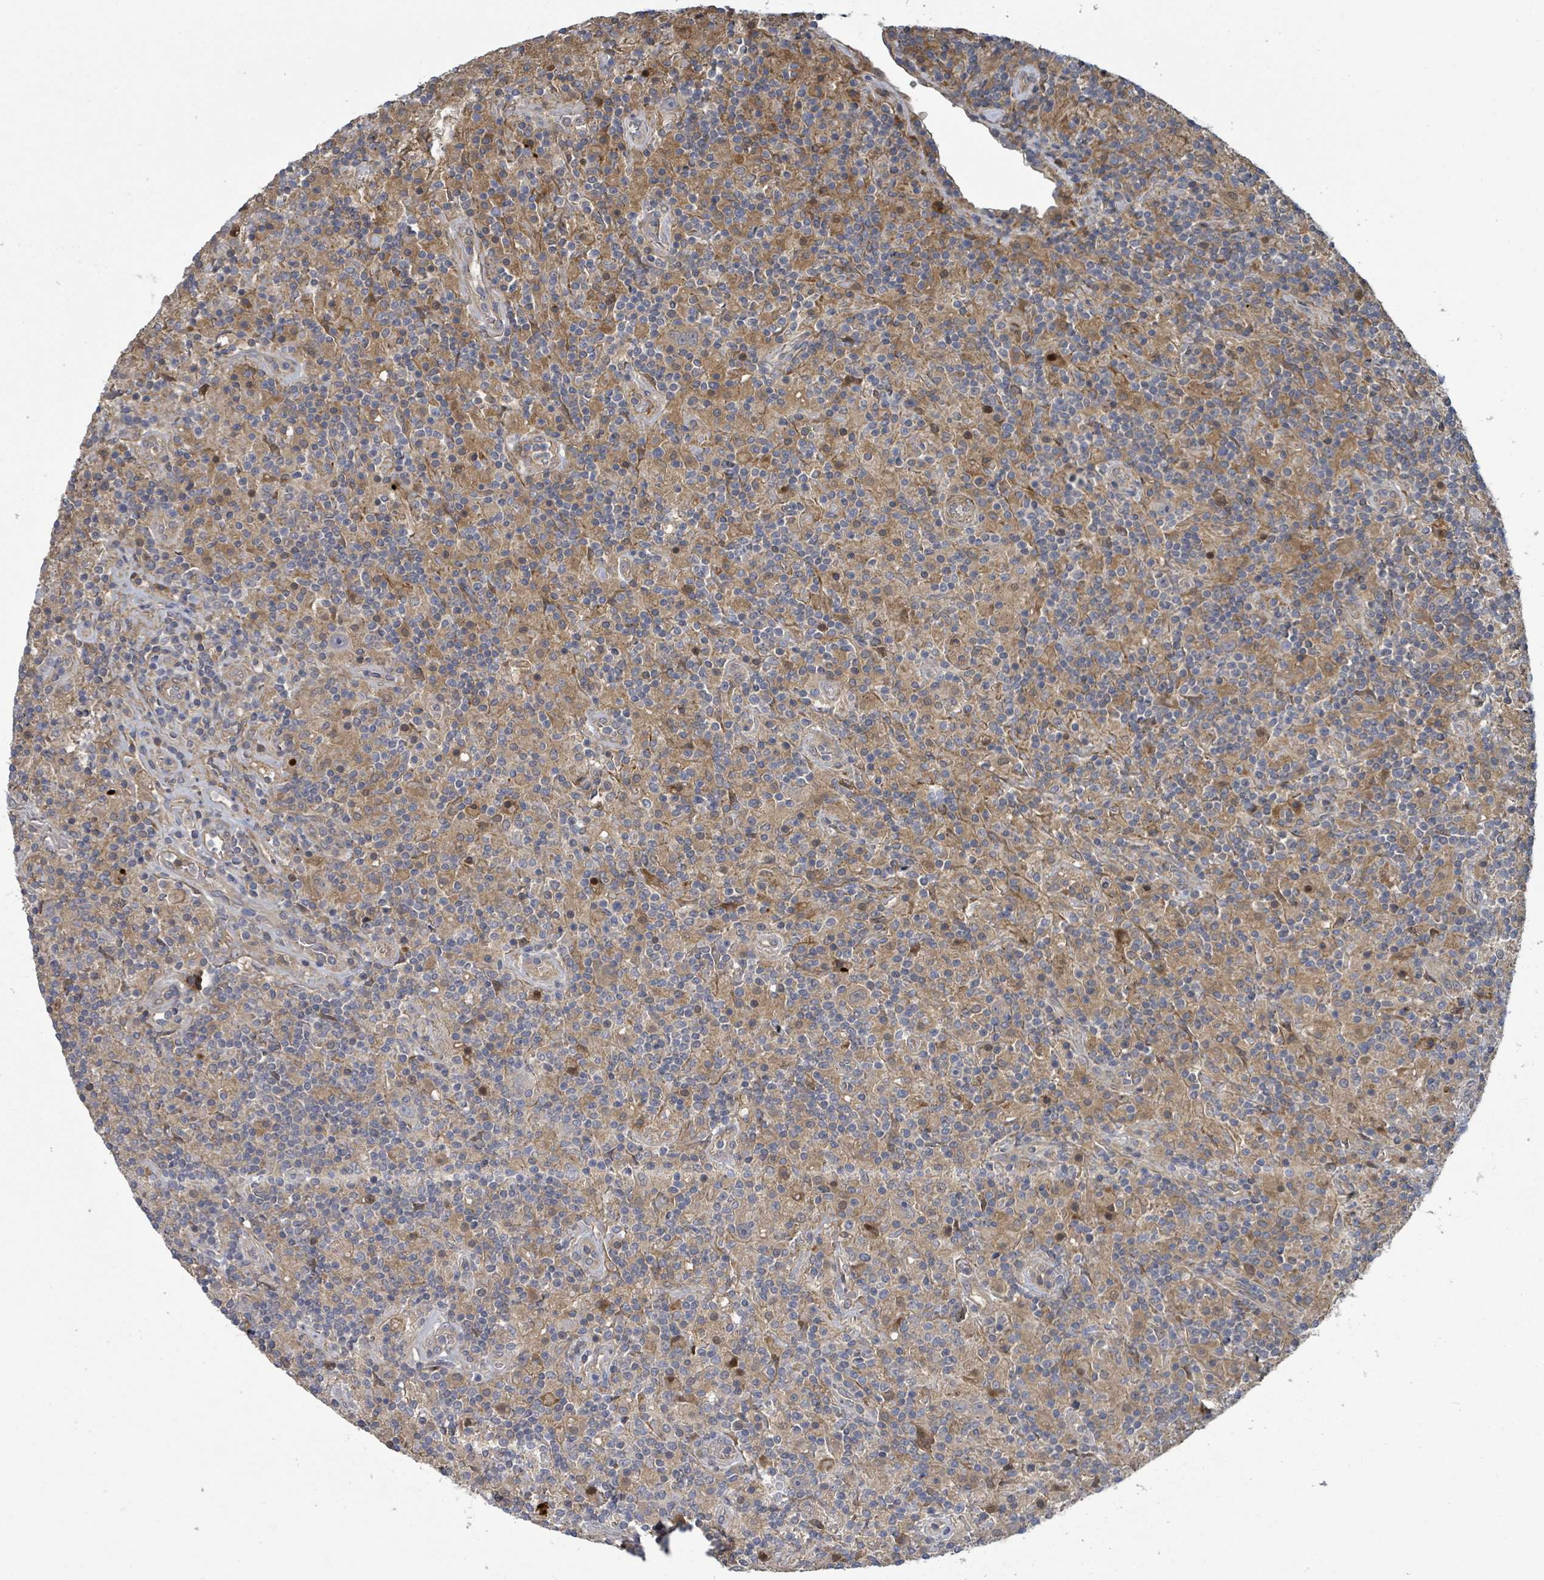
{"staining": {"intensity": "weak", "quantity": "<25%", "location": "cytoplasmic/membranous"}, "tissue": "lymphoma", "cell_type": "Tumor cells", "image_type": "cancer", "snomed": [{"axis": "morphology", "description": "Hodgkin's disease, NOS"}, {"axis": "topography", "description": "Lymph node"}], "caption": "Immunohistochemical staining of lymphoma shows no significant staining in tumor cells. (Brightfield microscopy of DAB (3,3'-diaminobenzidine) IHC at high magnification).", "gene": "STARD4", "patient": {"sex": "male", "age": 70}}